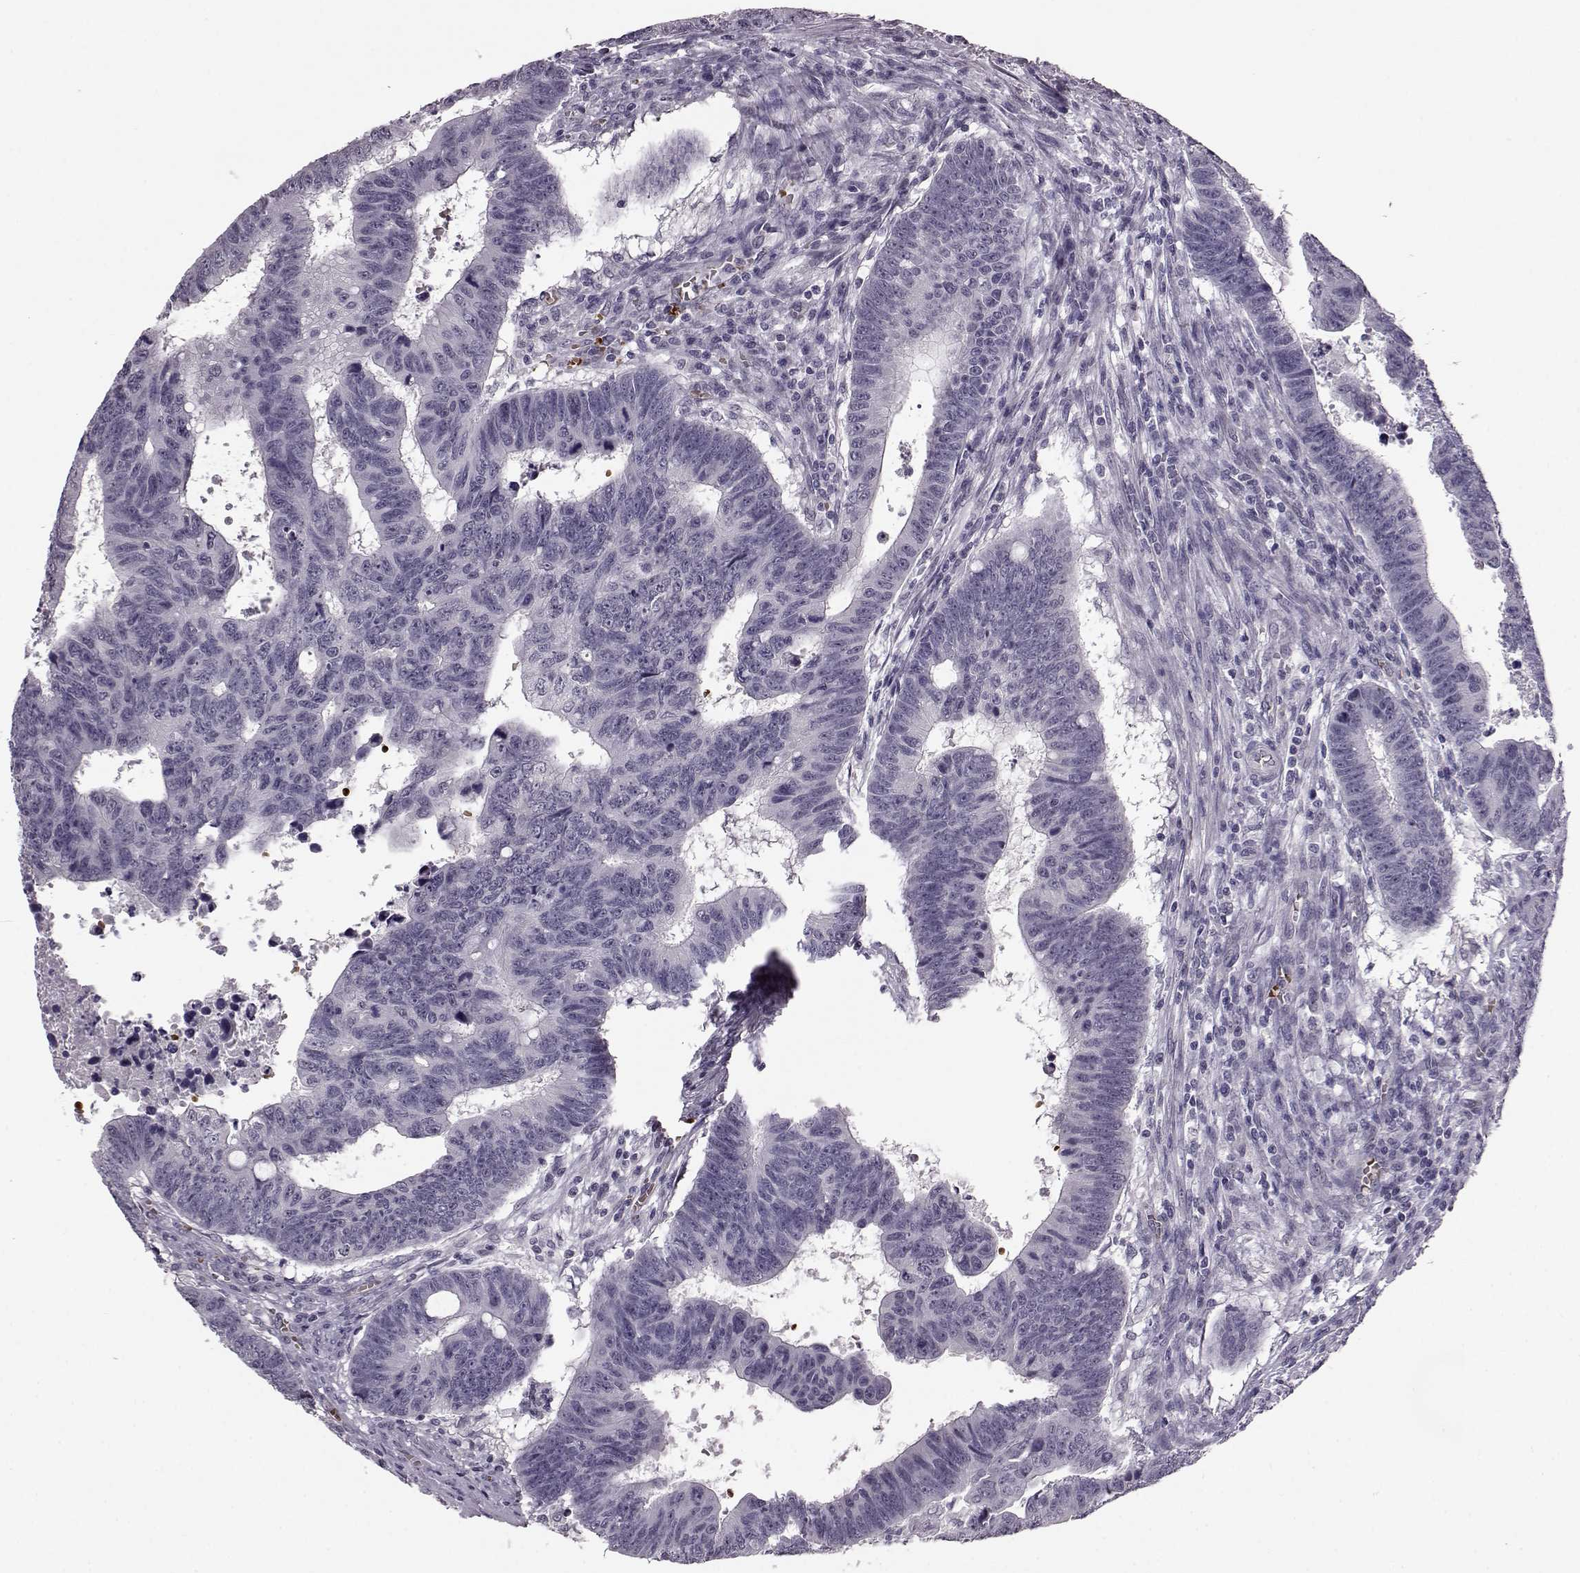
{"staining": {"intensity": "negative", "quantity": "none", "location": "none"}, "tissue": "colorectal cancer", "cell_type": "Tumor cells", "image_type": "cancer", "snomed": [{"axis": "morphology", "description": "Adenocarcinoma, NOS"}, {"axis": "topography", "description": "Rectum"}], "caption": "High magnification brightfield microscopy of colorectal adenocarcinoma stained with DAB (3,3'-diaminobenzidine) (brown) and counterstained with hematoxylin (blue): tumor cells show no significant staining. (DAB (3,3'-diaminobenzidine) immunohistochemistry (IHC) visualized using brightfield microscopy, high magnification).", "gene": "PROP1", "patient": {"sex": "female", "age": 85}}